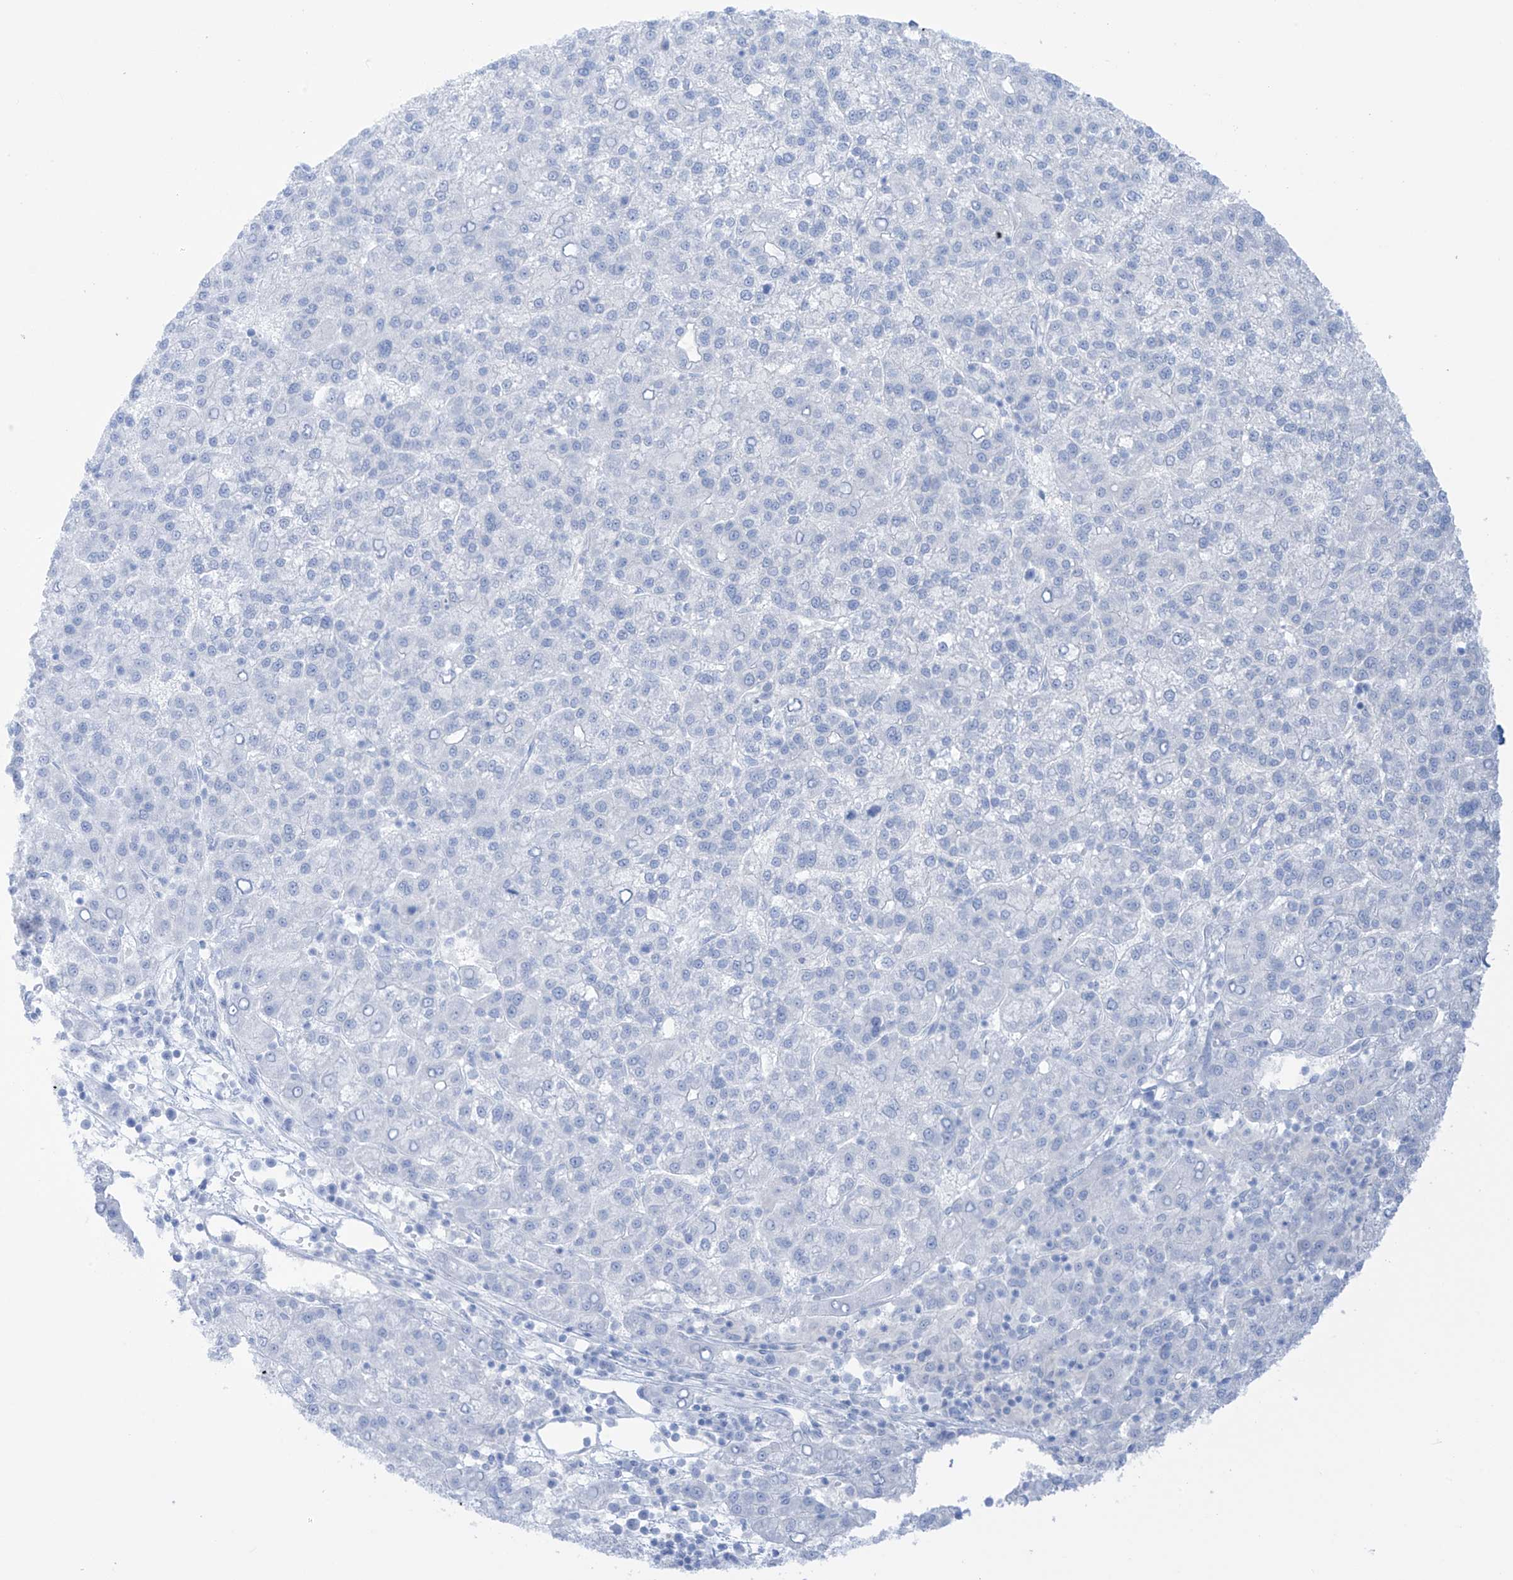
{"staining": {"intensity": "negative", "quantity": "none", "location": "none"}, "tissue": "liver cancer", "cell_type": "Tumor cells", "image_type": "cancer", "snomed": [{"axis": "morphology", "description": "Carcinoma, Hepatocellular, NOS"}, {"axis": "topography", "description": "Liver"}], "caption": "DAB (3,3'-diaminobenzidine) immunohistochemical staining of liver cancer (hepatocellular carcinoma) displays no significant staining in tumor cells.", "gene": "TRMU", "patient": {"sex": "female", "age": 58}}